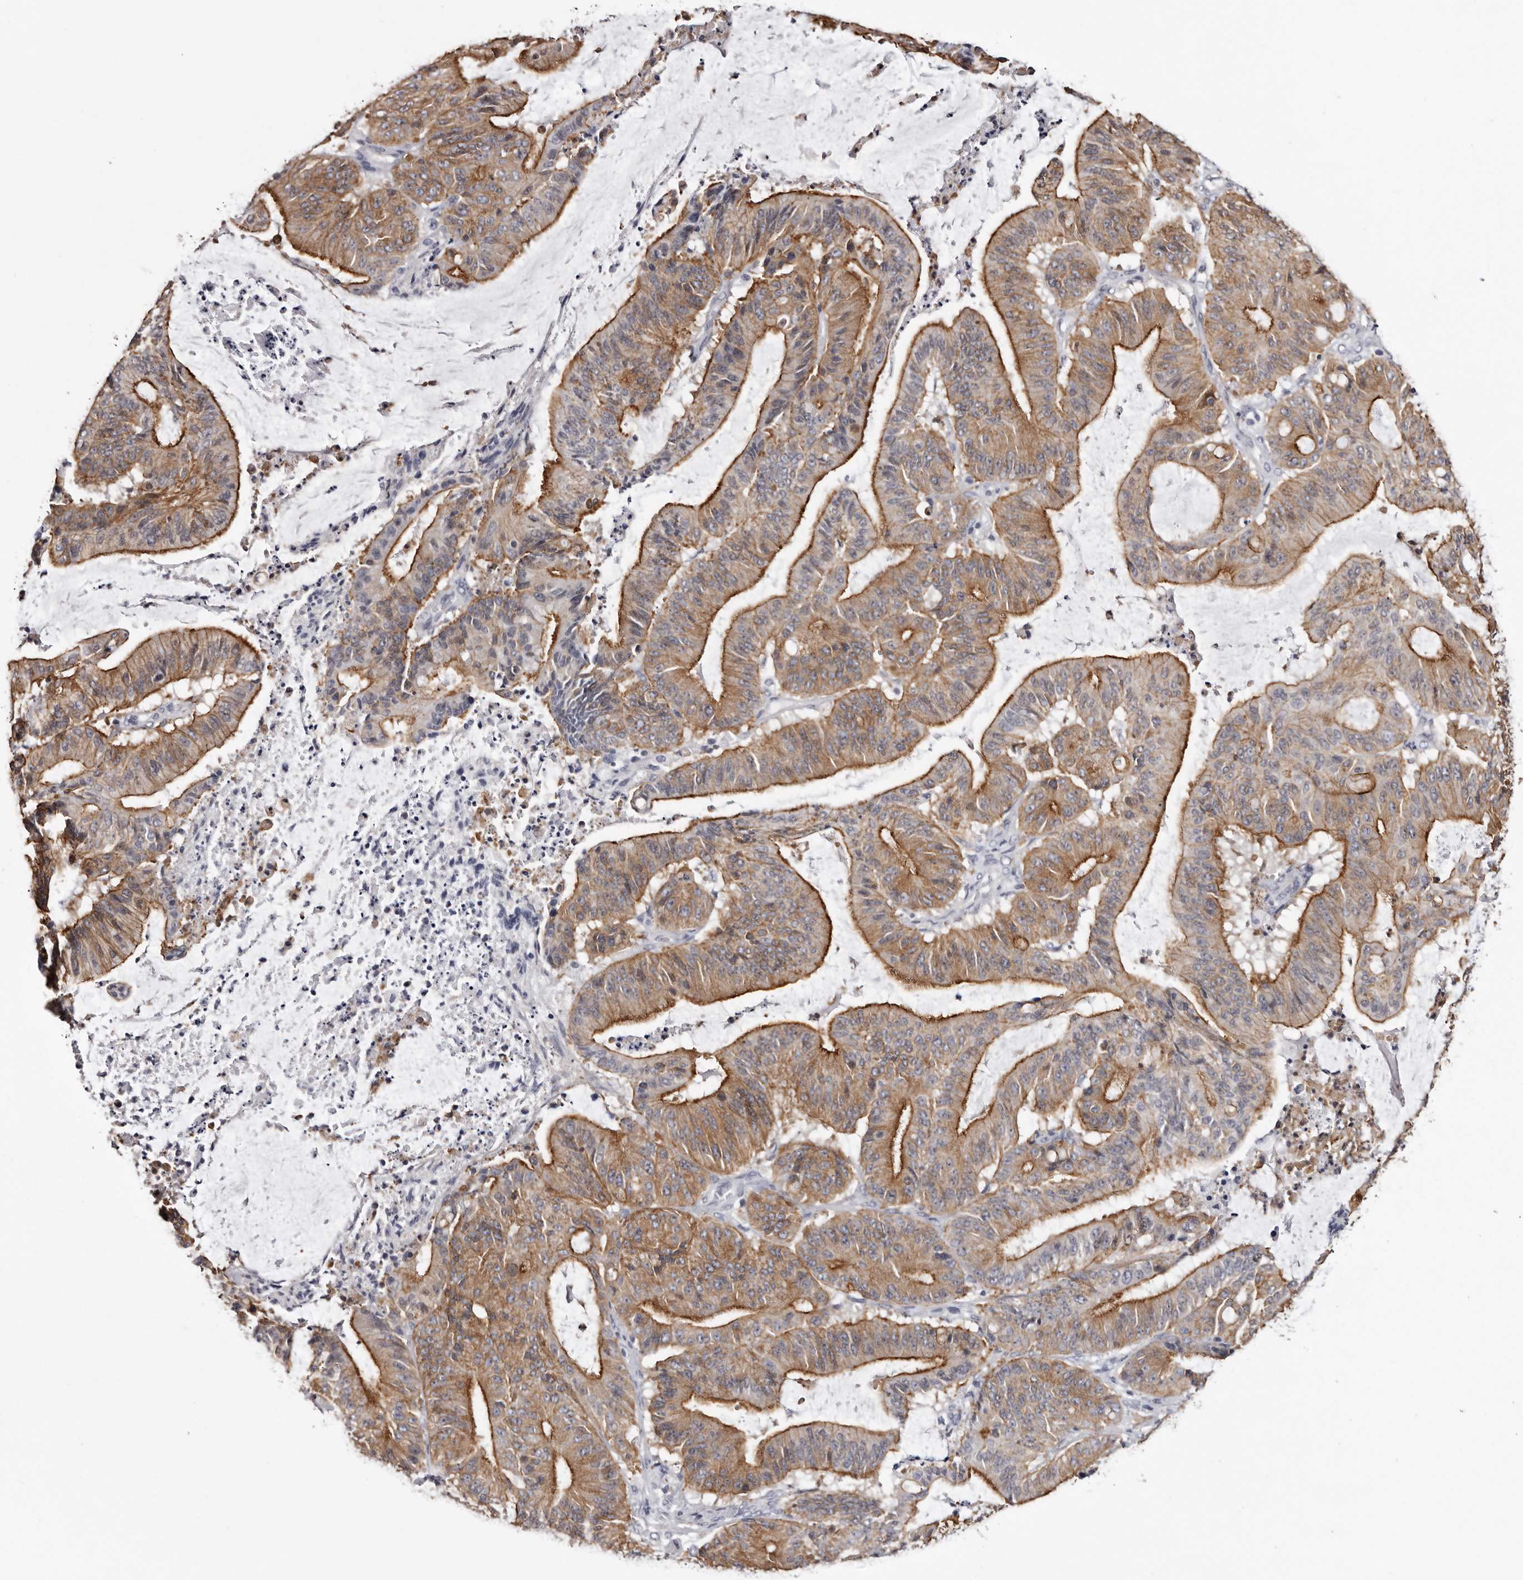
{"staining": {"intensity": "strong", "quantity": ">75%", "location": "cytoplasmic/membranous"}, "tissue": "liver cancer", "cell_type": "Tumor cells", "image_type": "cancer", "snomed": [{"axis": "morphology", "description": "Normal tissue, NOS"}, {"axis": "morphology", "description": "Cholangiocarcinoma"}, {"axis": "topography", "description": "Liver"}, {"axis": "topography", "description": "Peripheral nerve tissue"}], "caption": "Immunohistochemistry (IHC) photomicrograph of neoplastic tissue: human cholangiocarcinoma (liver) stained using IHC reveals high levels of strong protein expression localized specifically in the cytoplasmic/membranous of tumor cells, appearing as a cytoplasmic/membranous brown color.", "gene": "LAD1", "patient": {"sex": "female", "age": 73}}